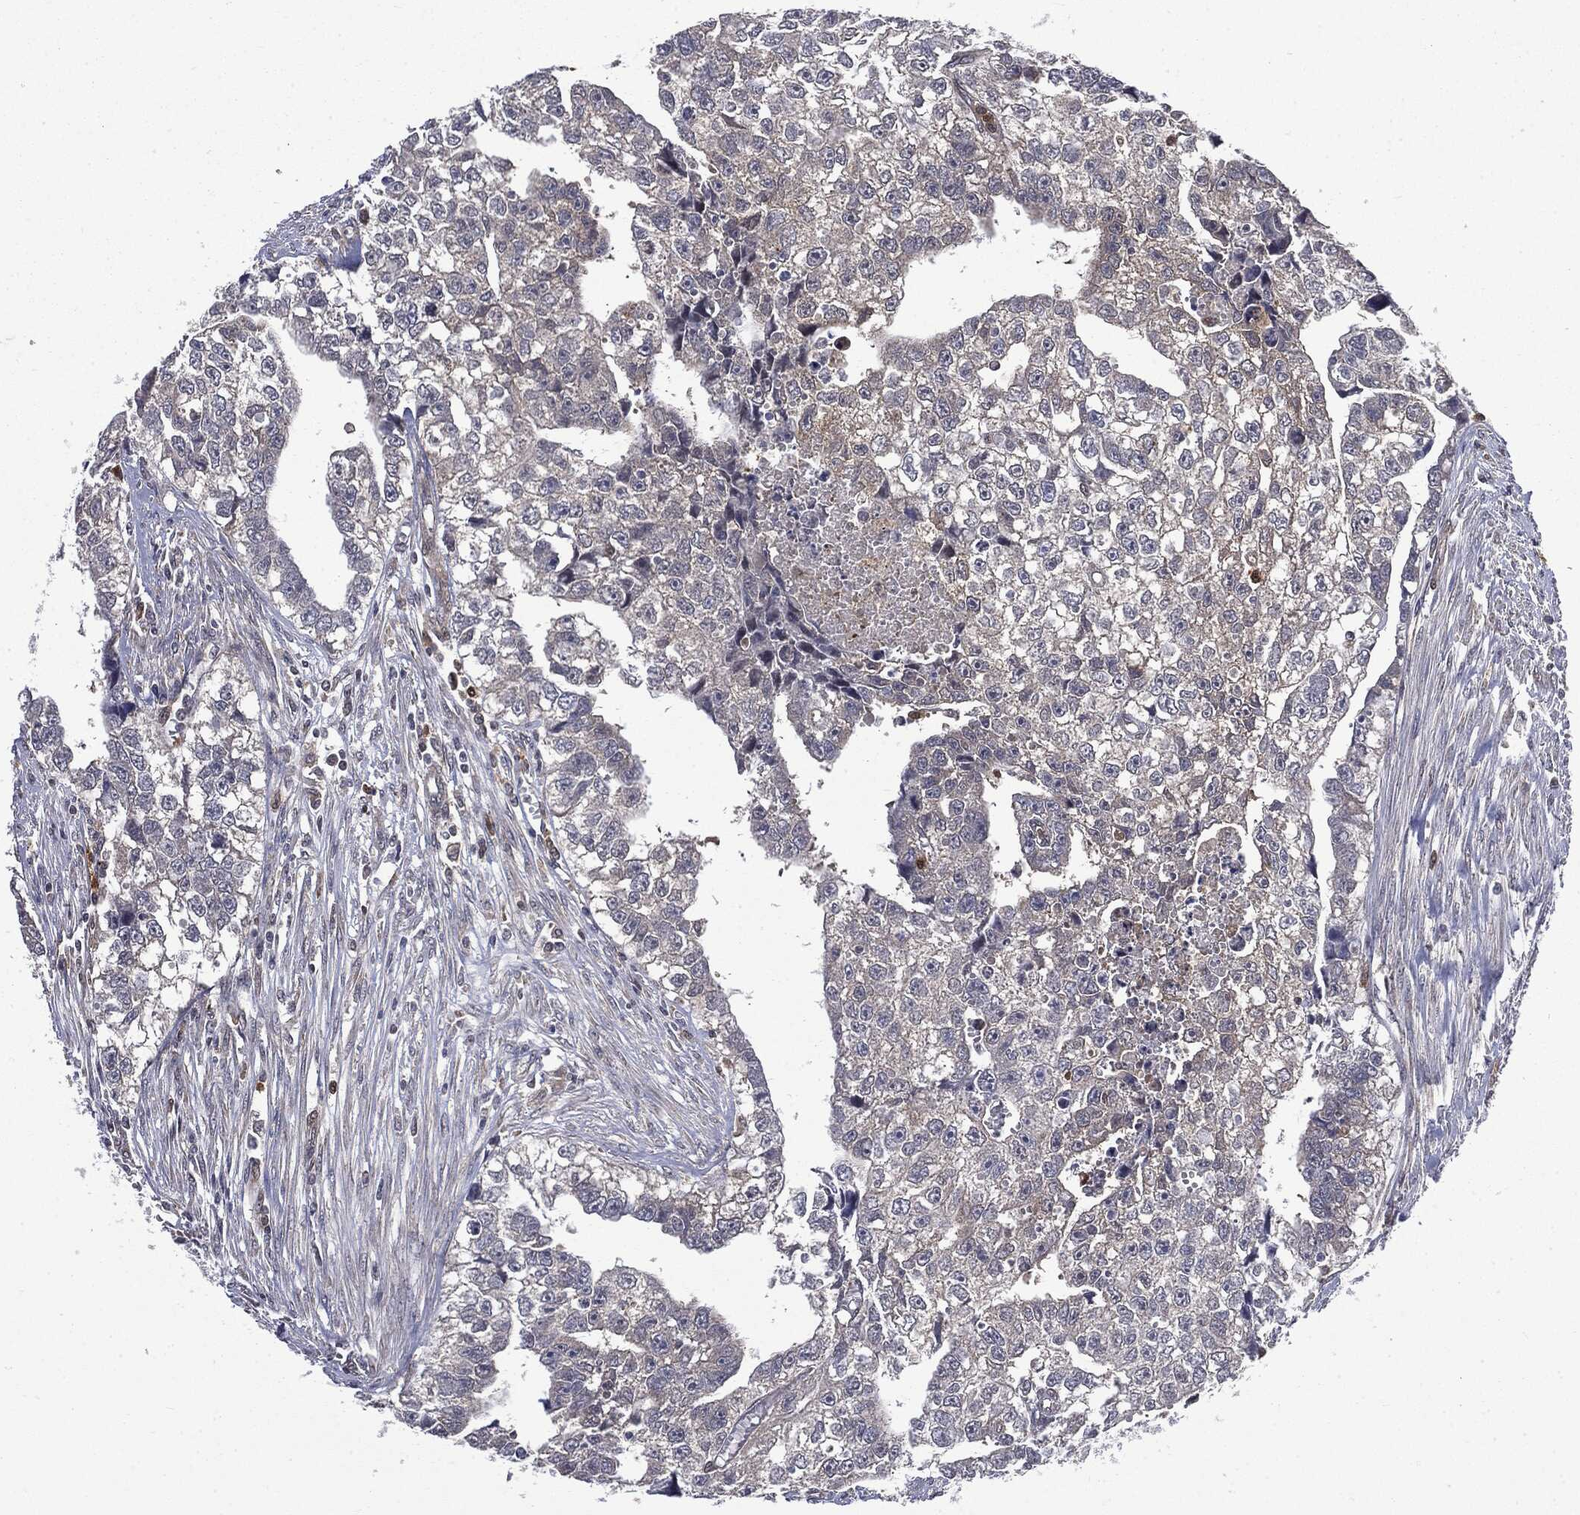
{"staining": {"intensity": "negative", "quantity": "none", "location": "none"}, "tissue": "testis cancer", "cell_type": "Tumor cells", "image_type": "cancer", "snomed": [{"axis": "morphology", "description": "Carcinoma, Embryonal, NOS"}, {"axis": "morphology", "description": "Teratoma, malignant, NOS"}, {"axis": "topography", "description": "Testis"}], "caption": "High power microscopy micrograph of an IHC image of embryonal carcinoma (testis), revealing no significant staining in tumor cells.", "gene": "GPI", "patient": {"sex": "male", "age": 44}}